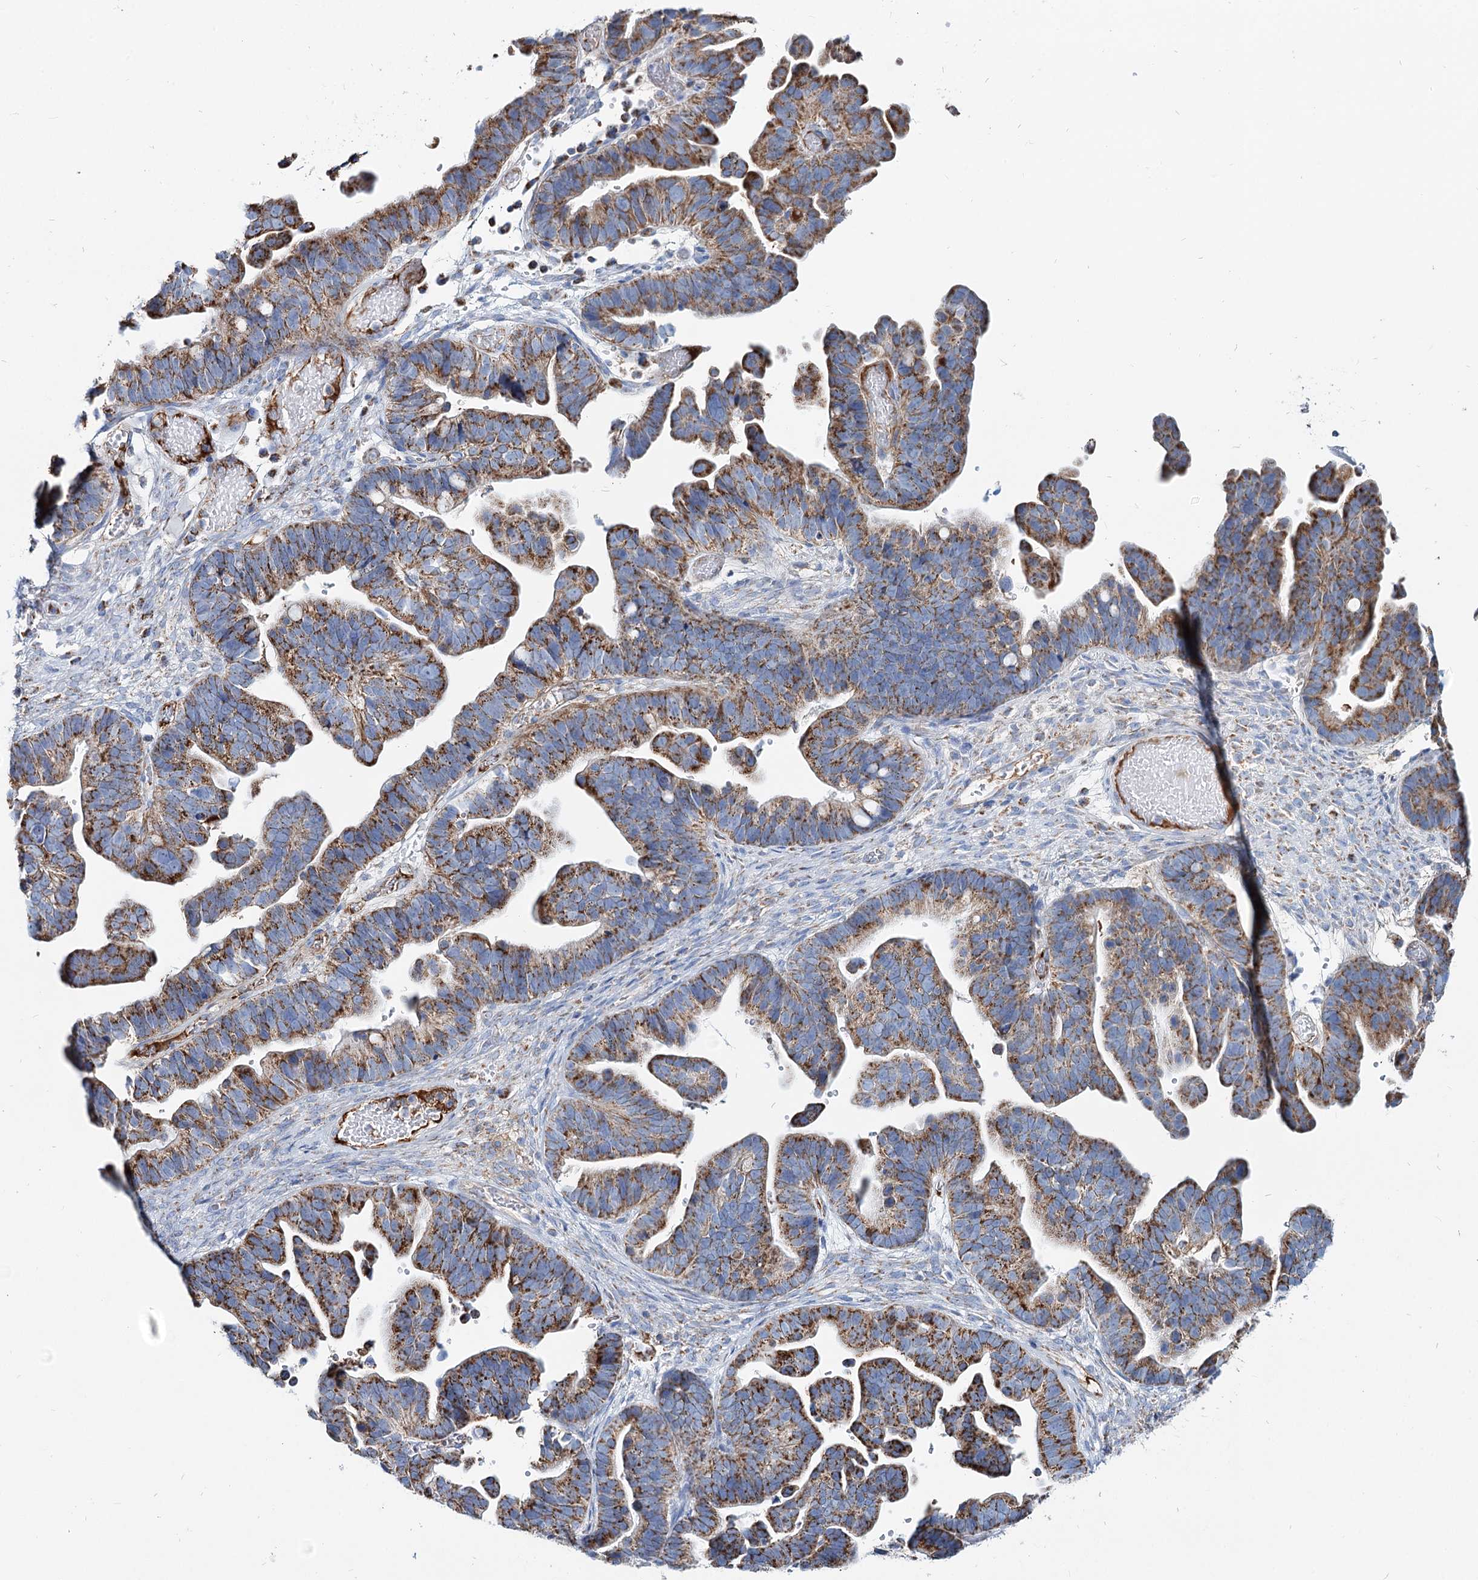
{"staining": {"intensity": "strong", "quantity": "<25%", "location": "cytoplasmic/membranous"}, "tissue": "ovarian cancer", "cell_type": "Tumor cells", "image_type": "cancer", "snomed": [{"axis": "morphology", "description": "Cystadenocarcinoma, serous, NOS"}, {"axis": "topography", "description": "Ovary"}], "caption": "The photomicrograph reveals a brown stain indicating the presence of a protein in the cytoplasmic/membranous of tumor cells in serous cystadenocarcinoma (ovarian).", "gene": "MCCC2", "patient": {"sex": "female", "age": 56}}